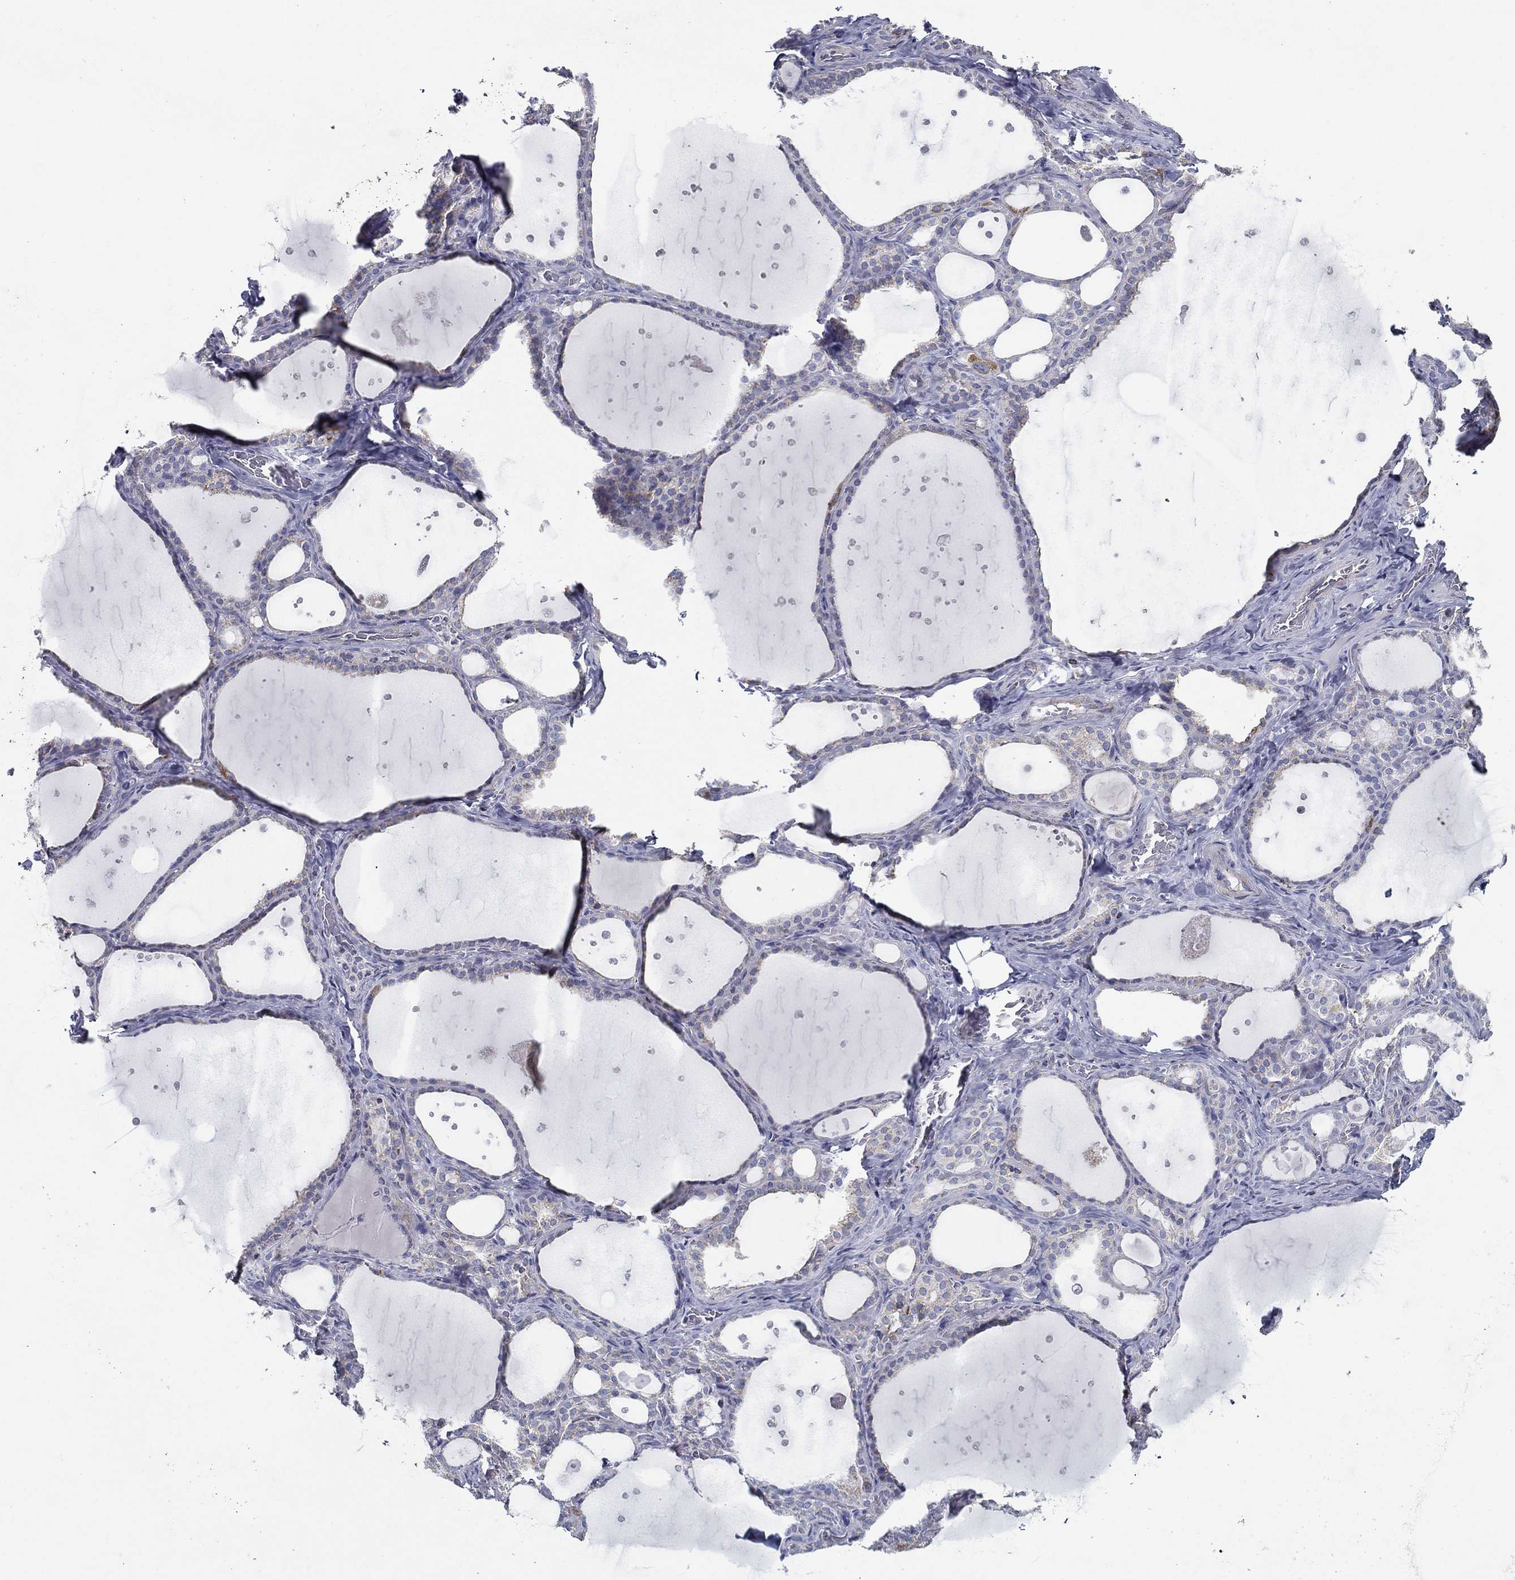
{"staining": {"intensity": "negative", "quantity": "none", "location": "none"}, "tissue": "thyroid gland", "cell_type": "Glandular cells", "image_type": "normal", "snomed": [{"axis": "morphology", "description": "Normal tissue, NOS"}, {"axis": "topography", "description": "Thyroid gland"}], "caption": "DAB immunohistochemical staining of benign human thyroid gland reveals no significant positivity in glandular cells. Brightfield microscopy of immunohistochemistry (IHC) stained with DAB (brown) and hematoxylin (blue), captured at high magnification.", "gene": "SFXN1", "patient": {"sex": "male", "age": 63}}